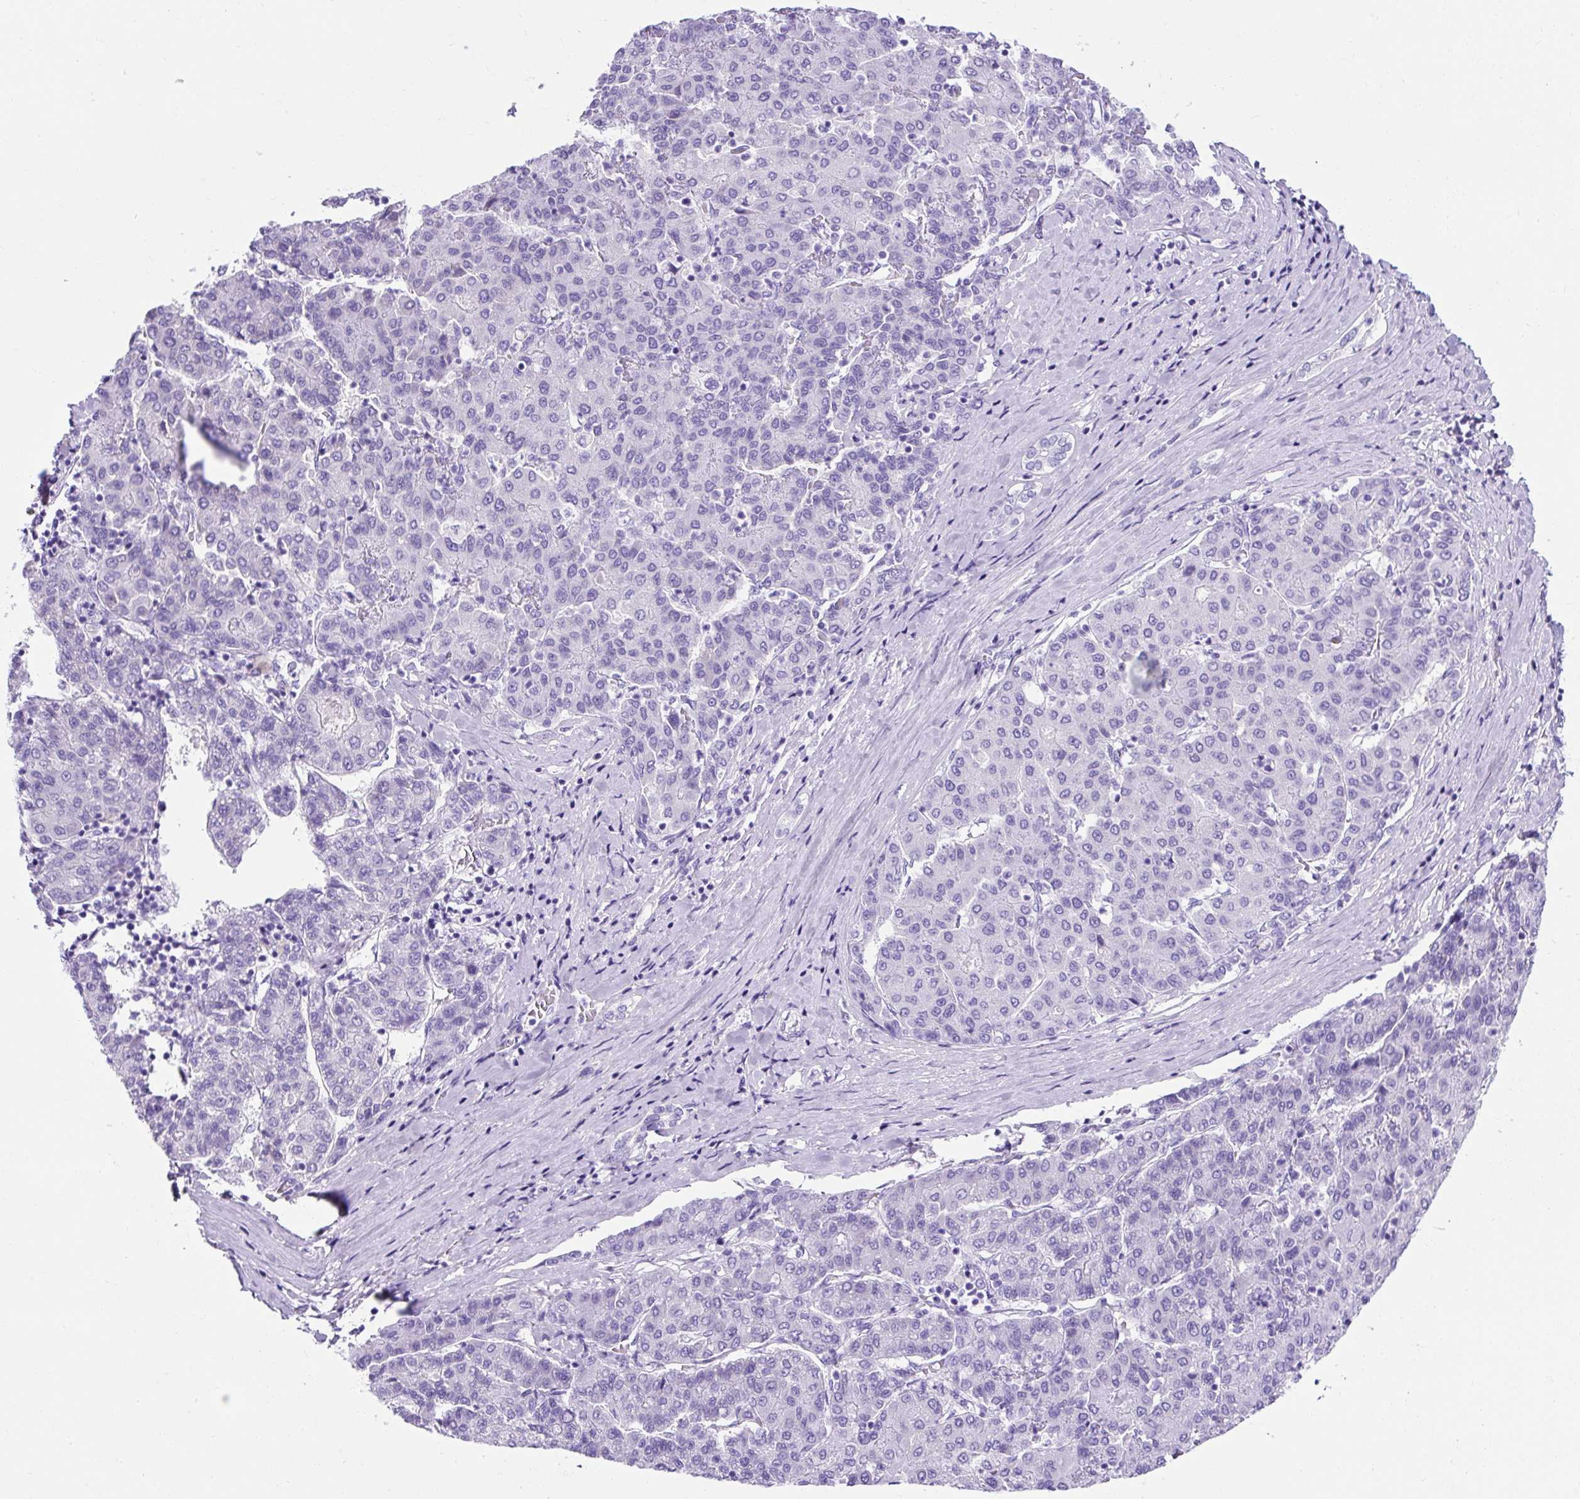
{"staining": {"intensity": "negative", "quantity": "none", "location": "none"}, "tissue": "liver cancer", "cell_type": "Tumor cells", "image_type": "cancer", "snomed": [{"axis": "morphology", "description": "Carcinoma, Hepatocellular, NOS"}, {"axis": "topography", "description": "Liver"}], "caption": "Micrograph shows no significant protein expression in tumor cells of hepatocellular carcinoma (liver).", "gene": "KRT12", "patient": {"sex": "male", "age": 65}}